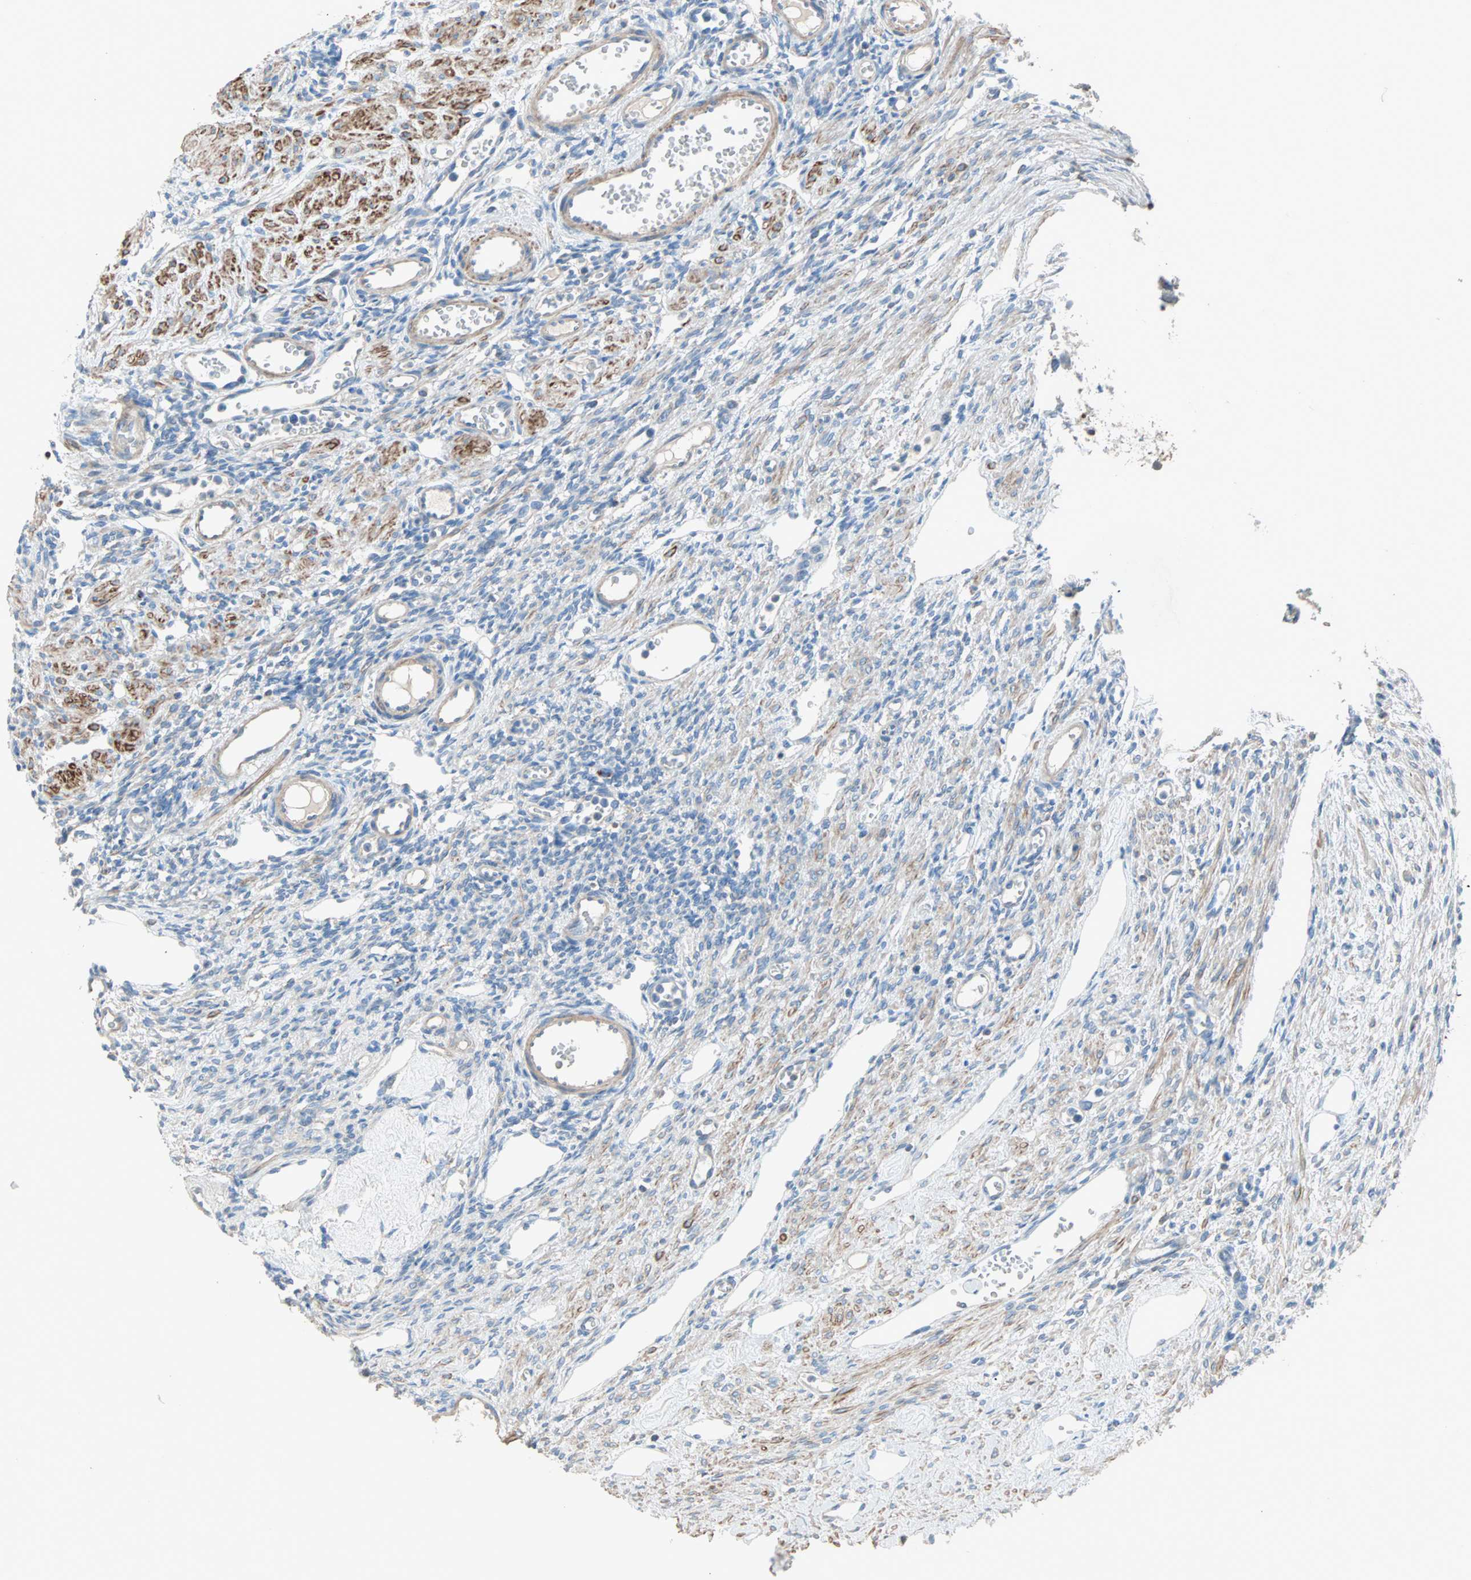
{"staining": {"intensity": "negative", "quantity": "none", "location": "none"}, "tissue": "ovary", "cell_type": "Ovarian stroma cells", "image_type": "normal", "snomed": [{"axis": "morphology", "description": "Normal tissue, NOS"}, {"axis": "topography", "description": "Ovary"}], "caption": "Ovarian stroma cells show no significant staining in unremarkable ovary. Brightfield microscopy of IHC stained with DAB (3,3'-diaminobenzidine) (brown) and hematoxylin (blue), captured at high magnification.", "gene": "ACVRL1", "patient": {"sex": "female", "age": 33}}